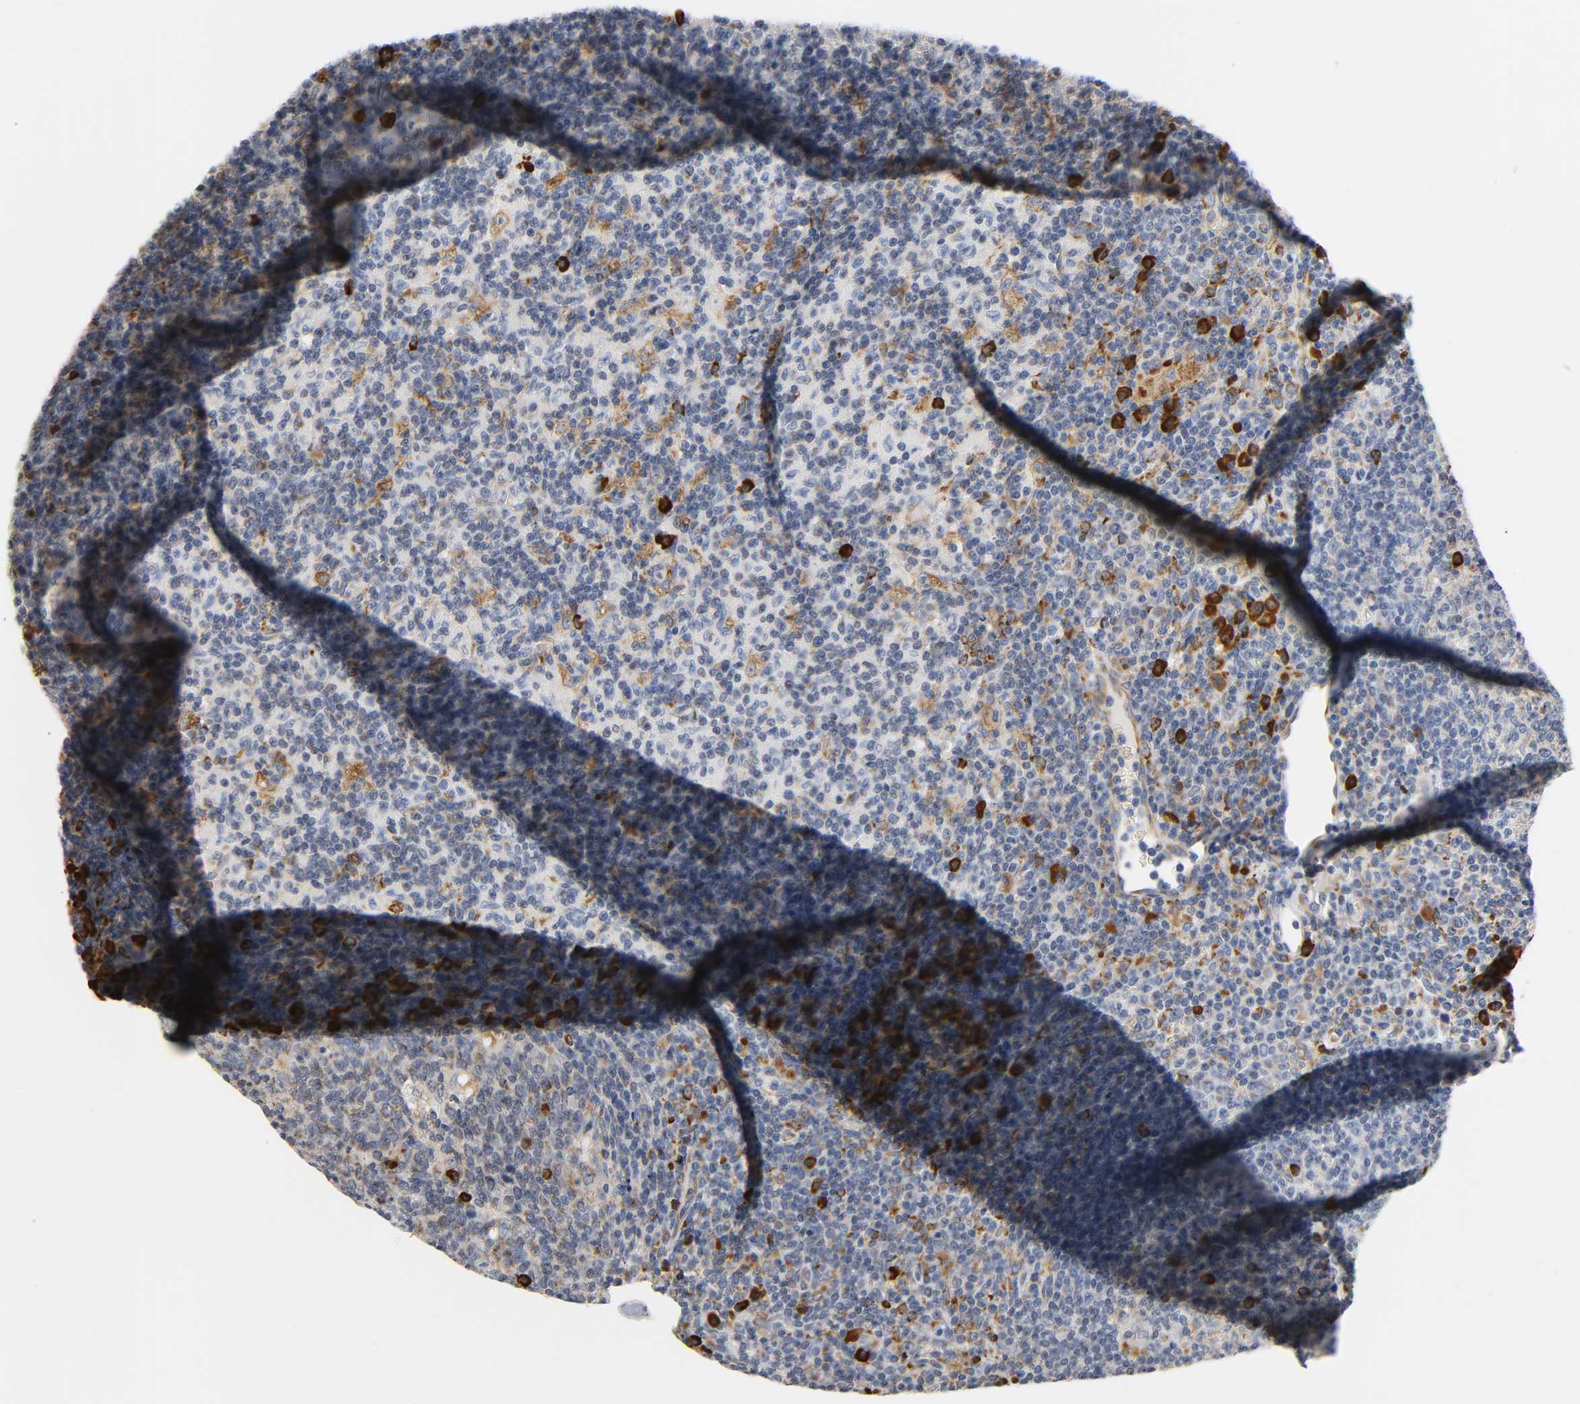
{"staining": {"intensity": "weak", "quantity": ">75%", "location": "cytoplasmic/membranous"}, "tissue": "lymph node", "cell_type": "Germinal center cells", "image_type": "normal", "snomed": [{"axis": "morphology", "description": "Normal tissue, NOS"}, {"axis": "morphology", "description": "Inflammation, NOS"}, {"axis": "topography", "description": "Lymph node"}], "caption": "Weak cytoplasmic/membranous protein positivity is present in about >75% of germinal center cells in lymph node.", "gene": "UCKL1", "patient": {"sex": "male", "age": 55}}